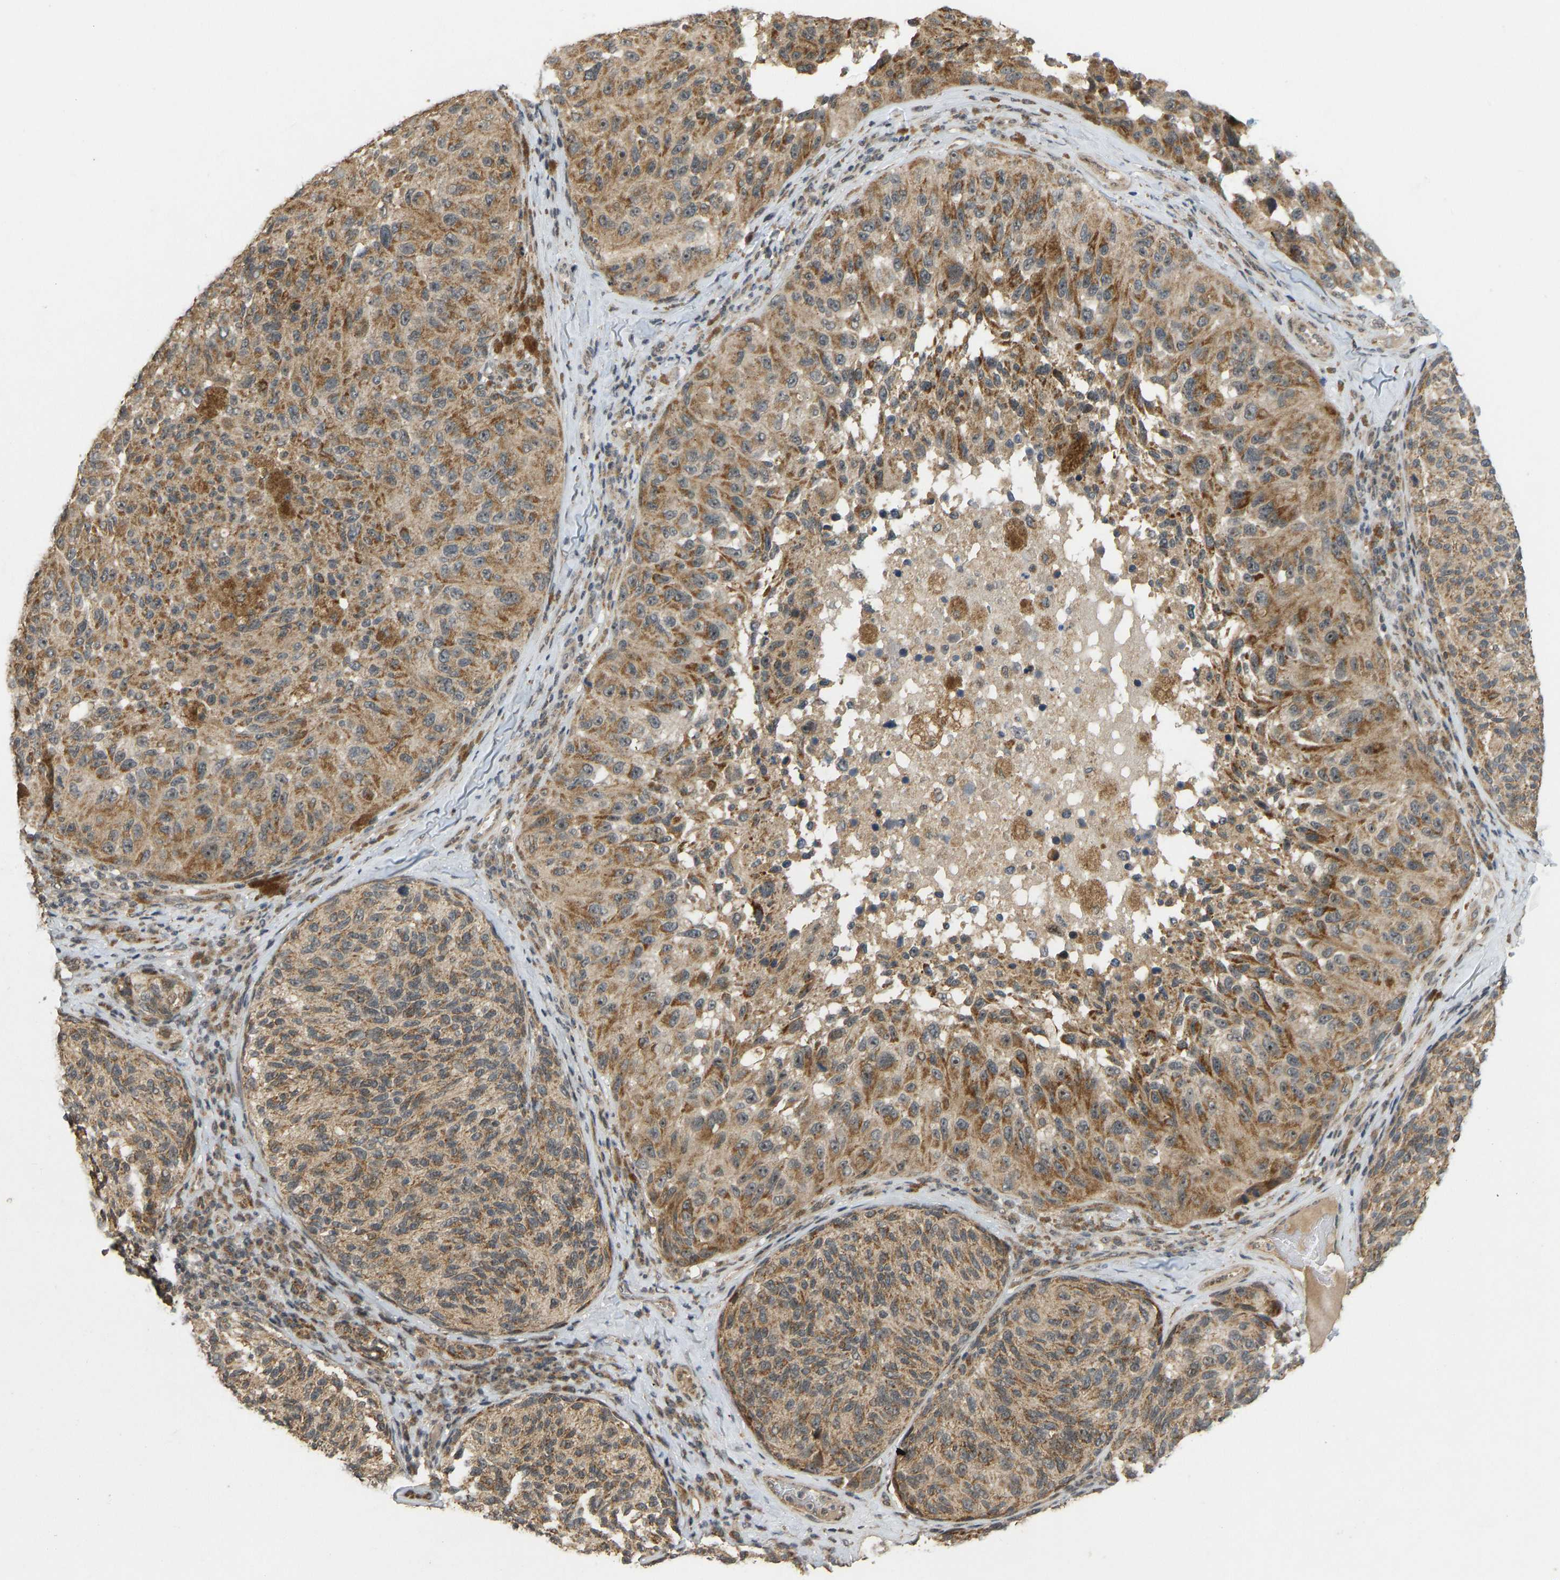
{"staining": {"intensity": "moderate", "quantity": ">75%", "location": "cytoplasmic/membranous"}, "tissue": "melanoma", "cell_type": "Tumor cells", "image_type": "cancer", "snomed": [{"axis": "morphology", "description": "Malignant melanoma, NOS"}, {"axis": "topography", "description": "Skin"}], "caption": "There is medium levels of moderate cytoplasmic/membranous positivity in tumor cells of melanoma, as demonstrated by immunohistochemical staining (brown color).", "gene": "ACADS", "patient": {"sex": "female", "age": 73}}